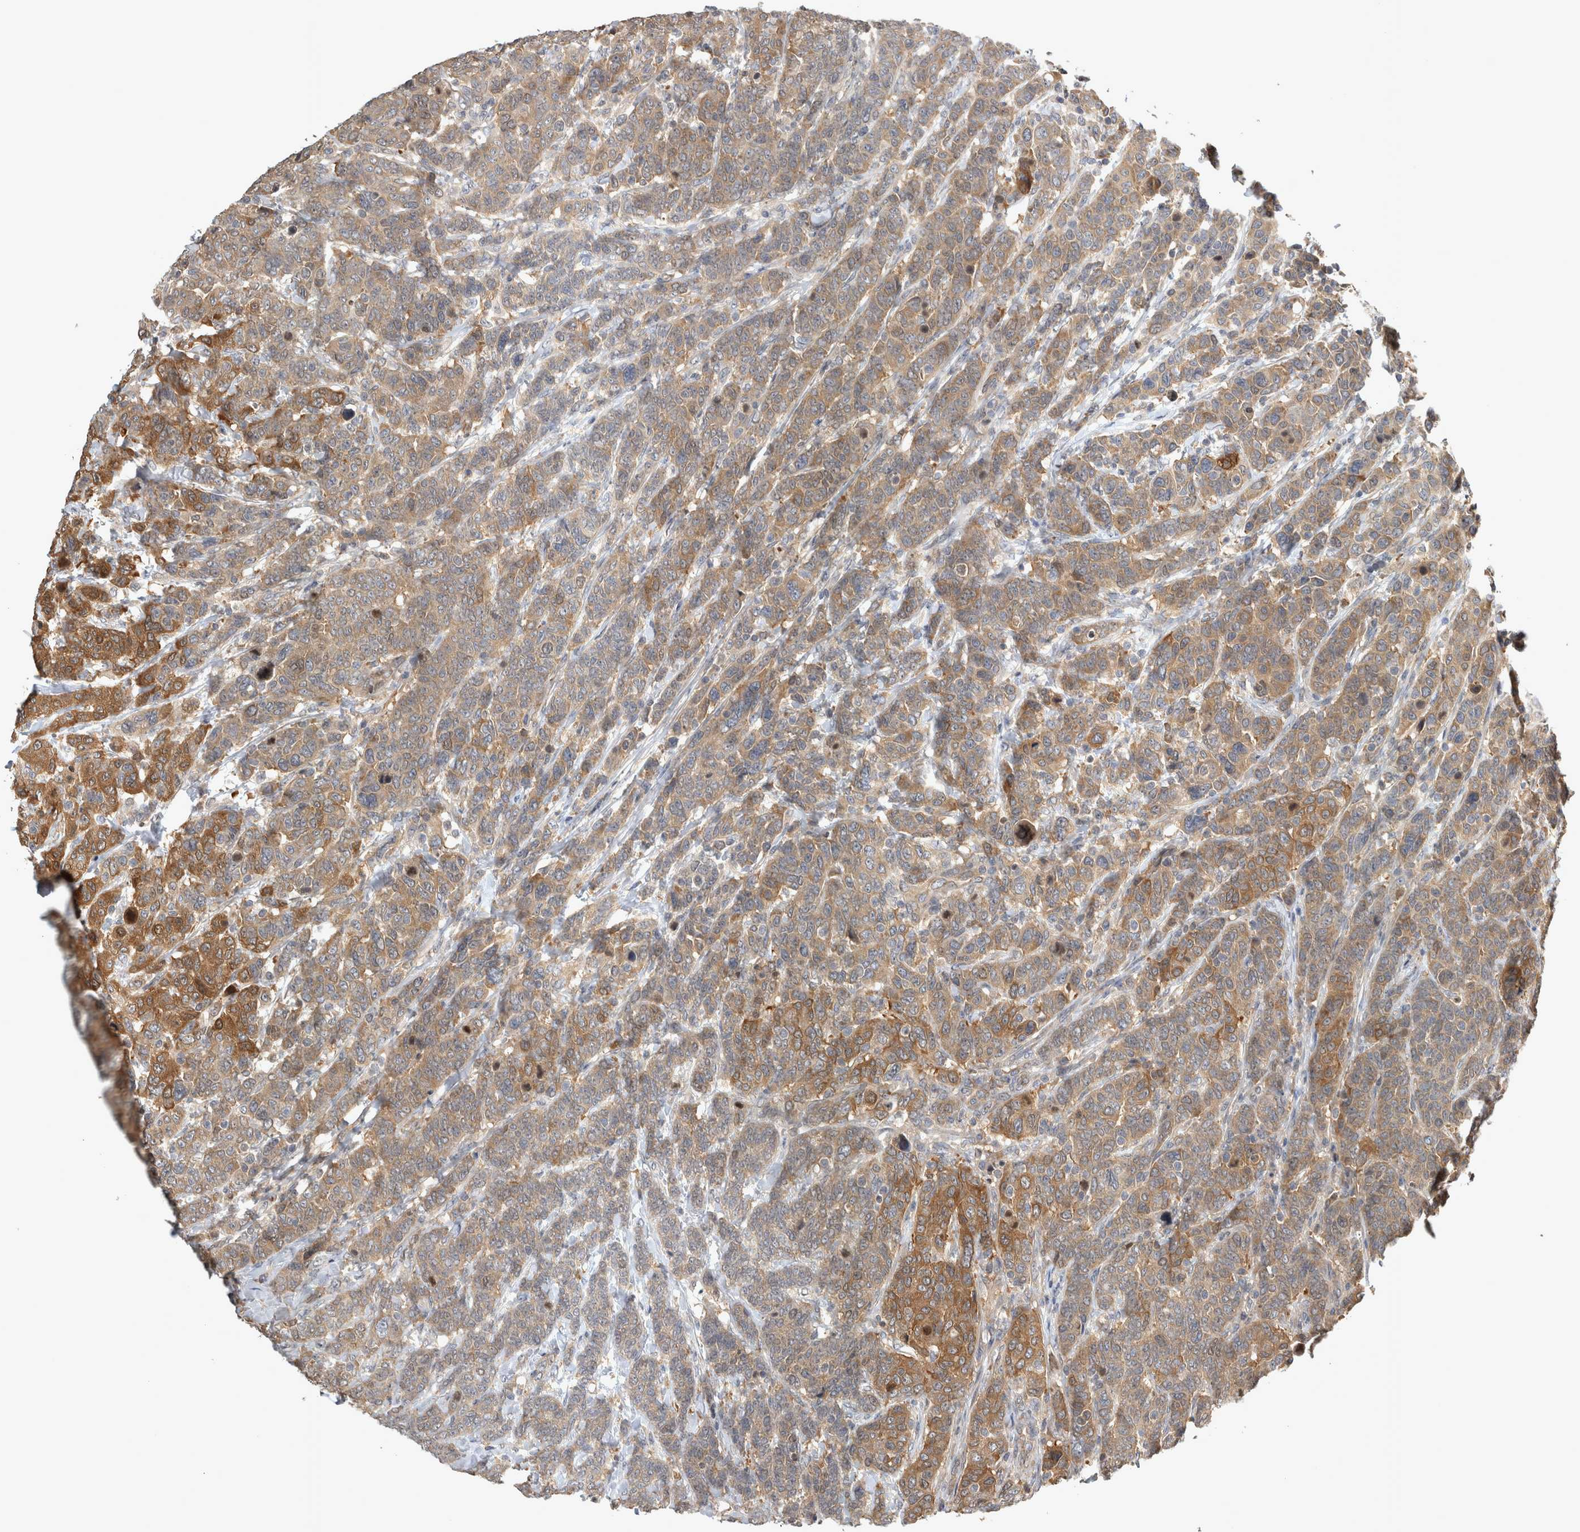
{"staining": {"intensity": "moderate", "quantity": ">75%", "location": "cytoplasmic/membranous"}, "tissue": "breast cancer", "cell_type": "Tumor cells", "image_type": "cancer", "snomed": [{"axis": "morphology", "description": "Duct carcinoma"}, {"axis": "topography", "description": "Breast"}], "caption": "About >75% of tumor cells in breast cancer (infiltrating ductal carcinoma) show moderate cytoplasmic/membranous protein staining as visualized by brown immunohistochemical staining.", "gene": "TRMT61B", "patient": {"sex": "female", "age": 37}}